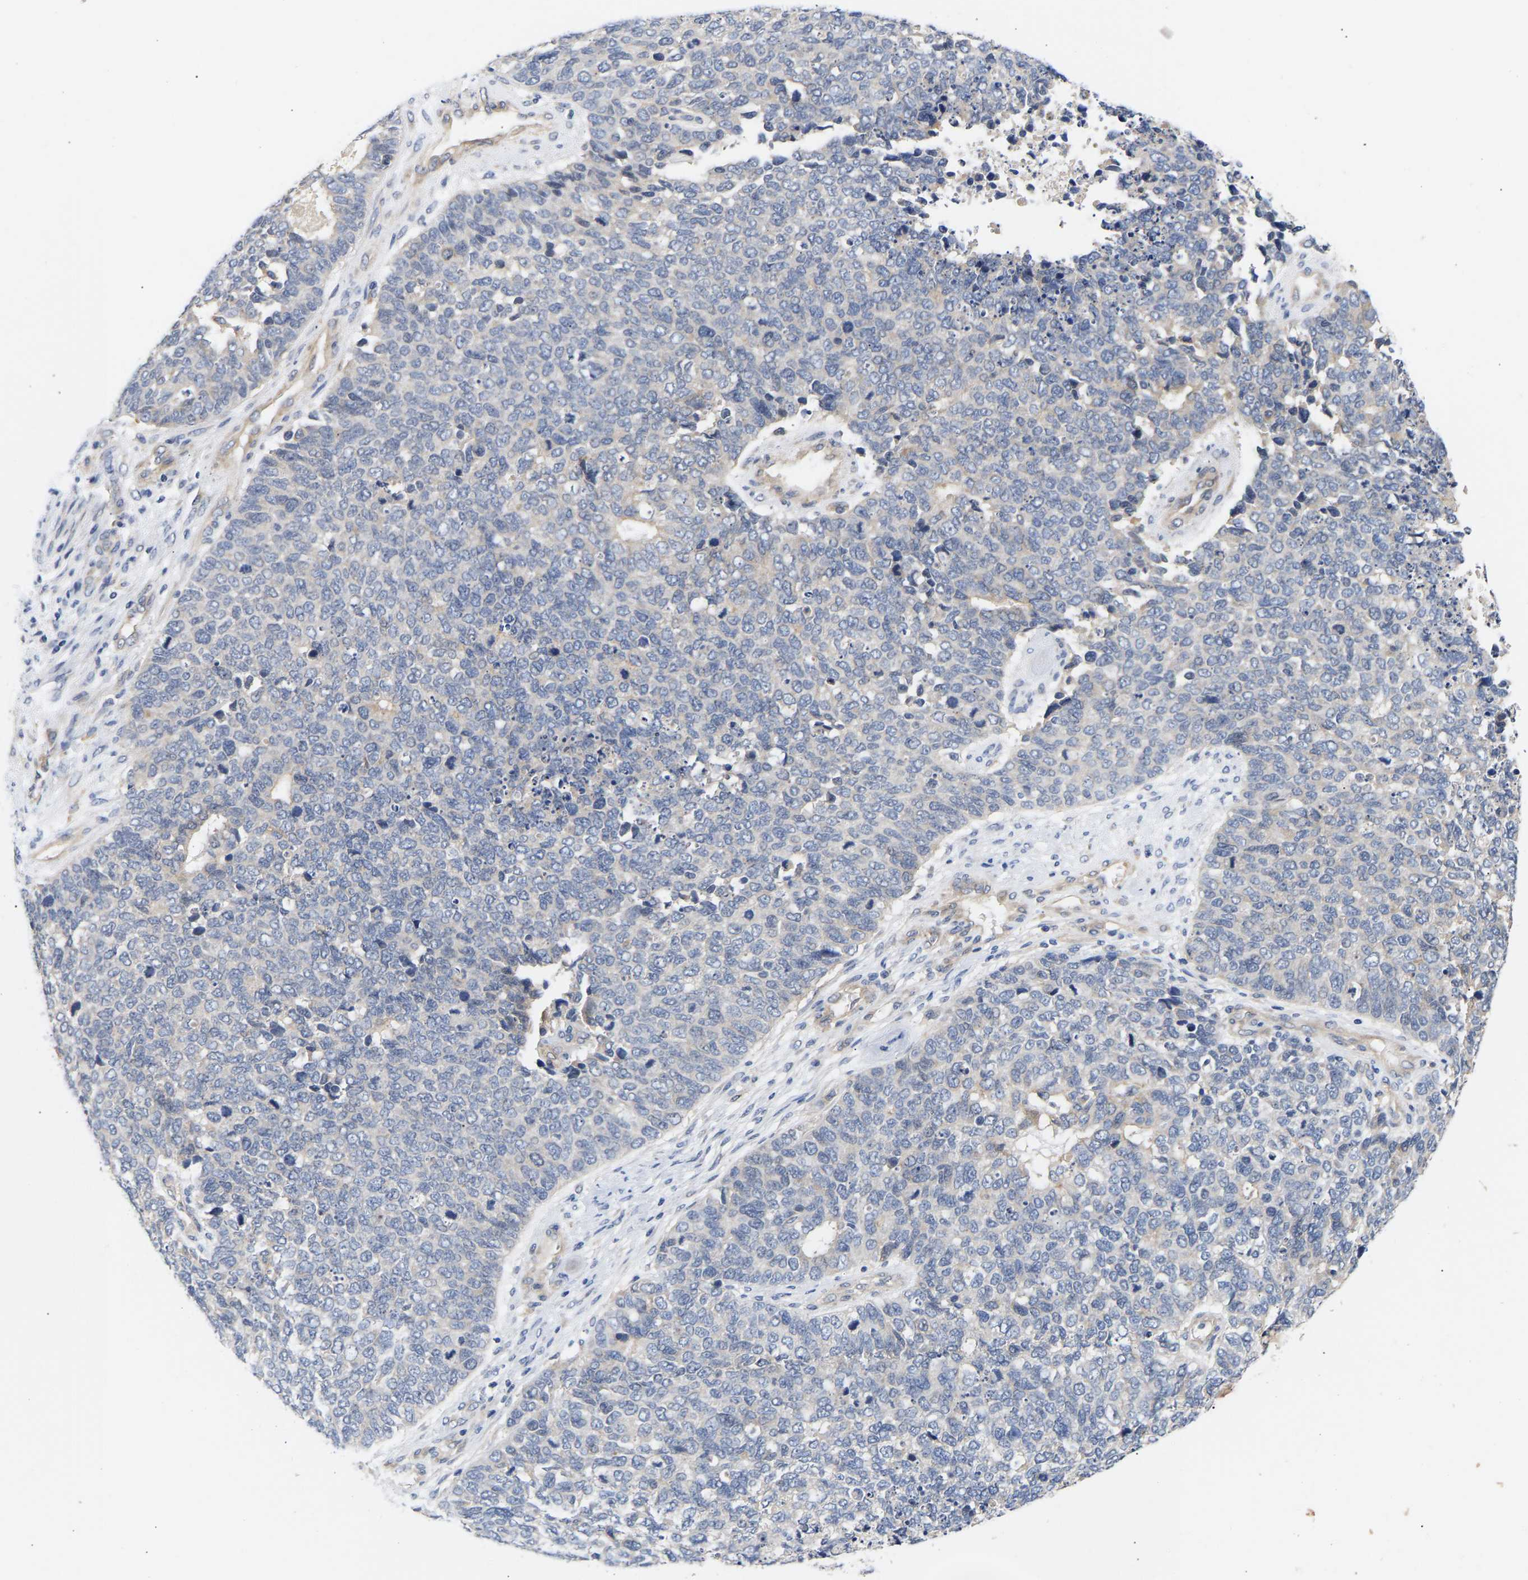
{"staining": {"intensity": "negative", "quantity": "none", "location": "none"}, "tissue": "cervical cancer", "cell_type": "Tumor cells", "image_type": "cancer", "snomed": [{"axis": "morphology", "description": "Squamous cell carcinoma, NOS"}, {"axis": "topography", "description": "Cervix"}], "caption": "Tumor cells are negative for protein expression in human squamous cell carcinoma (cervical).", "gene": "KASH5", "patient": {"sex": "female", "age": 63}}